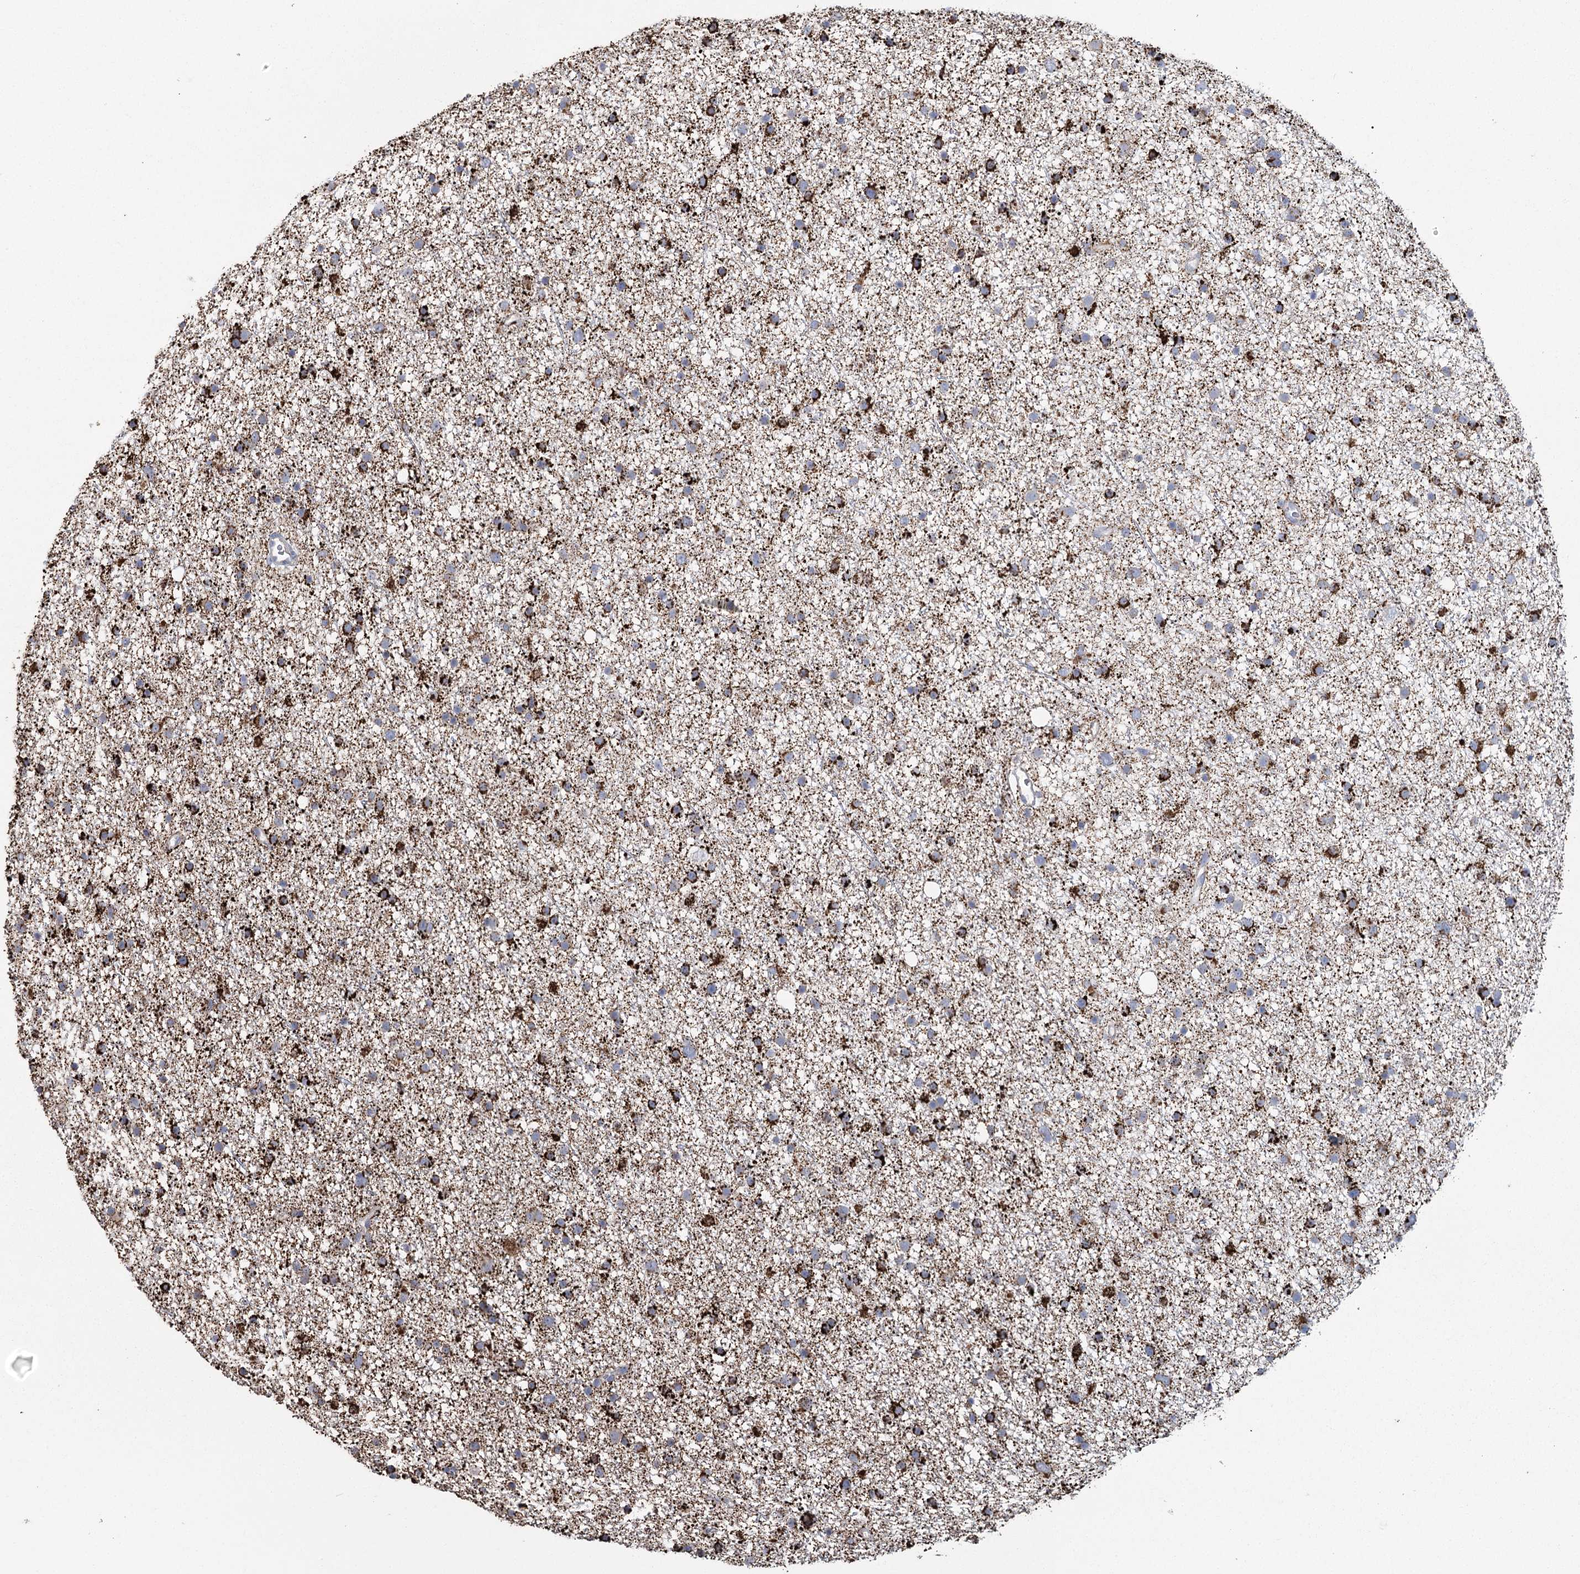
{"staining": {"intensity": "strong", "quantity": "25%-75%", "location": "cytoplasmic/membranous"}, "tissue": "glioma", "cell_type": "Tumor cells", "image_type": "cancer", "snomed": [{"axis": "morphology", "description": "Glioma, malignant, Low grade"}, {"axis": "topography", "description": "Cerebral cortex"}], "caption": "Immunohistochemistry (IHC) image of neoplastic tissue: human glioma stained using IHC exhibits high levels of strong protein expression localized specifically in the cytoplasmic/membranous of tumor cells, appearing as a cytoplasmic/membranous brown color.", "gene": "MRPL44", "patient": {"sex": "female", "age": 39}}